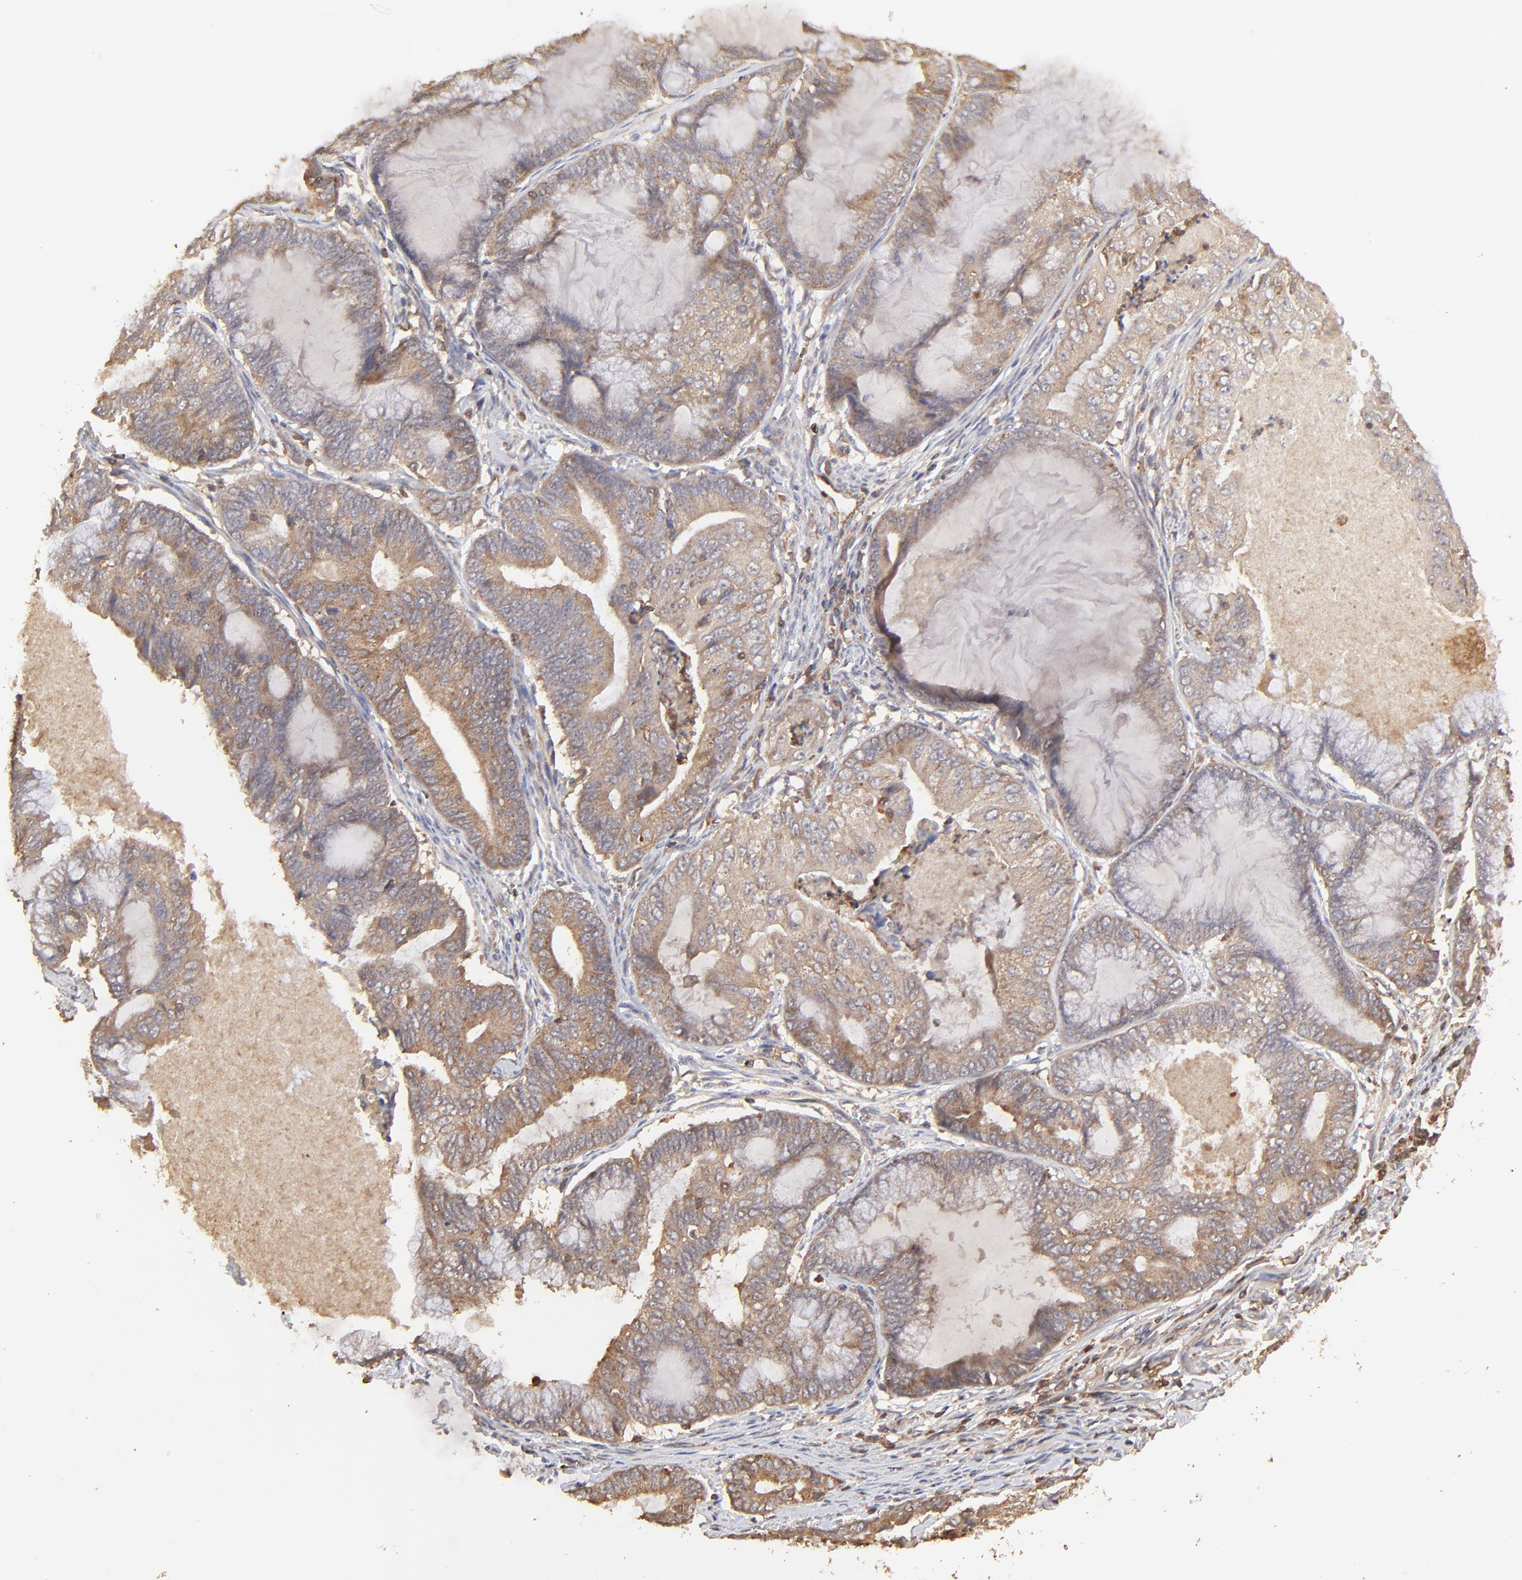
{"staining": {"intensity": "moderate", "quantity": ">75%", "location": "cytoplasmic/membranous"}, "tissue": "endometrial cancer", "cell_type": "Tumor cells", "image_type": "cancer", "snomed": [{"axis": "morphology", "description": "Adenocarcinoma, NOS"}, {"axis": "topography", "description": "Endometrium"}], "caption": "Endometrial cancer stained with immunohistochemistry (IHC) exhibits moderate cytoplasmic/membranous expression in about >75% of tumor cells.", "gene": "STON2", "patient": {"sex": "female", "age": 63}}